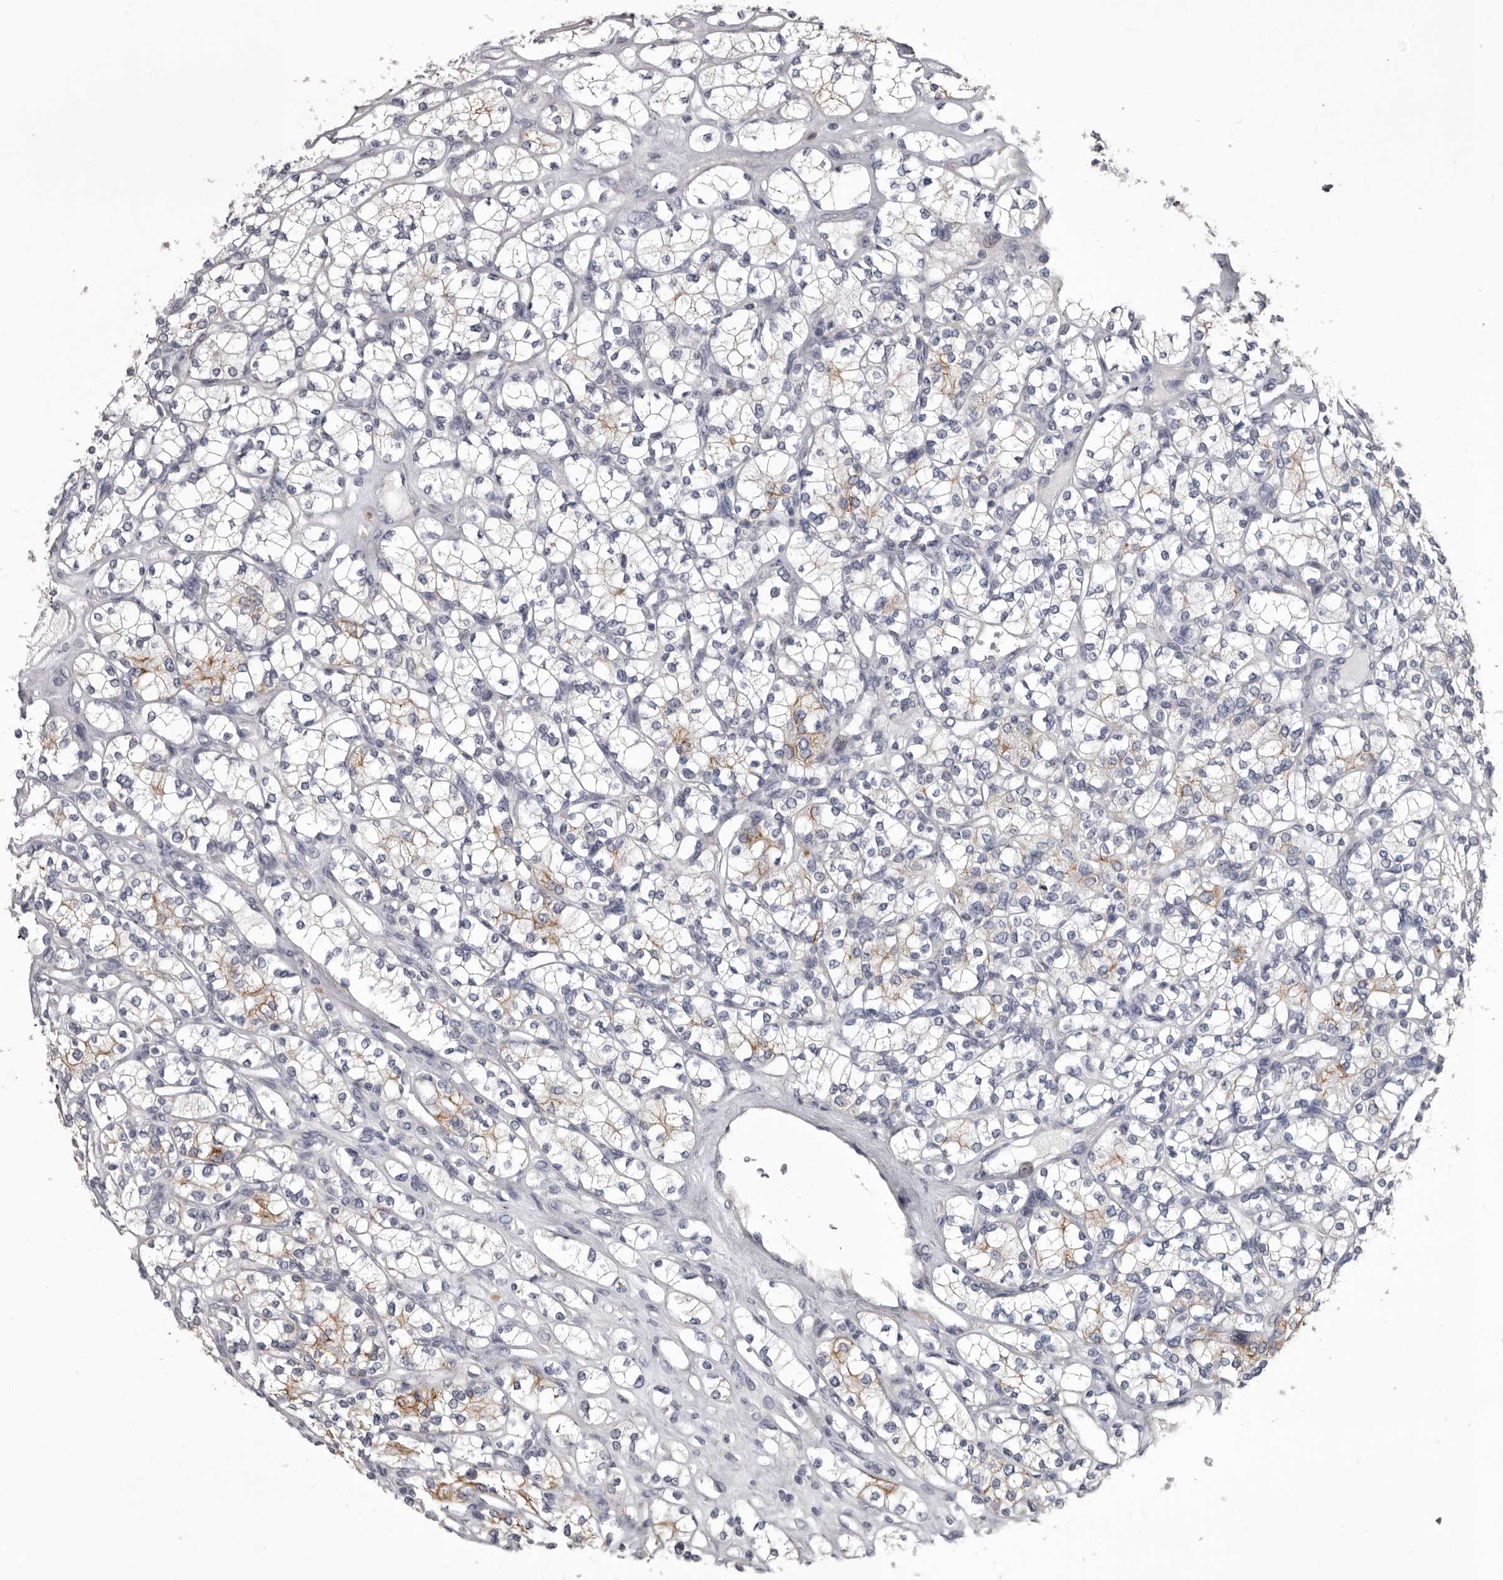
{"staining": {"intensity": "weak", "quantity": "<25%", "location": "cytoplasmic/membranous"}, "tissue": "renal cancer", "cell_type": "Tumor cells", "image_type": "cancer", "snomed": [{"axis": "morphology", "description": "Adenocarcinoma, NOS"}, {"axis": "topography", "description": "Kidney"}], "caption": "There is no significant staining in tumor cells of renal cancer (adenocarcinoma).", "gene": "LPAR6", "patient": {"sex": "male", "age": 77}}